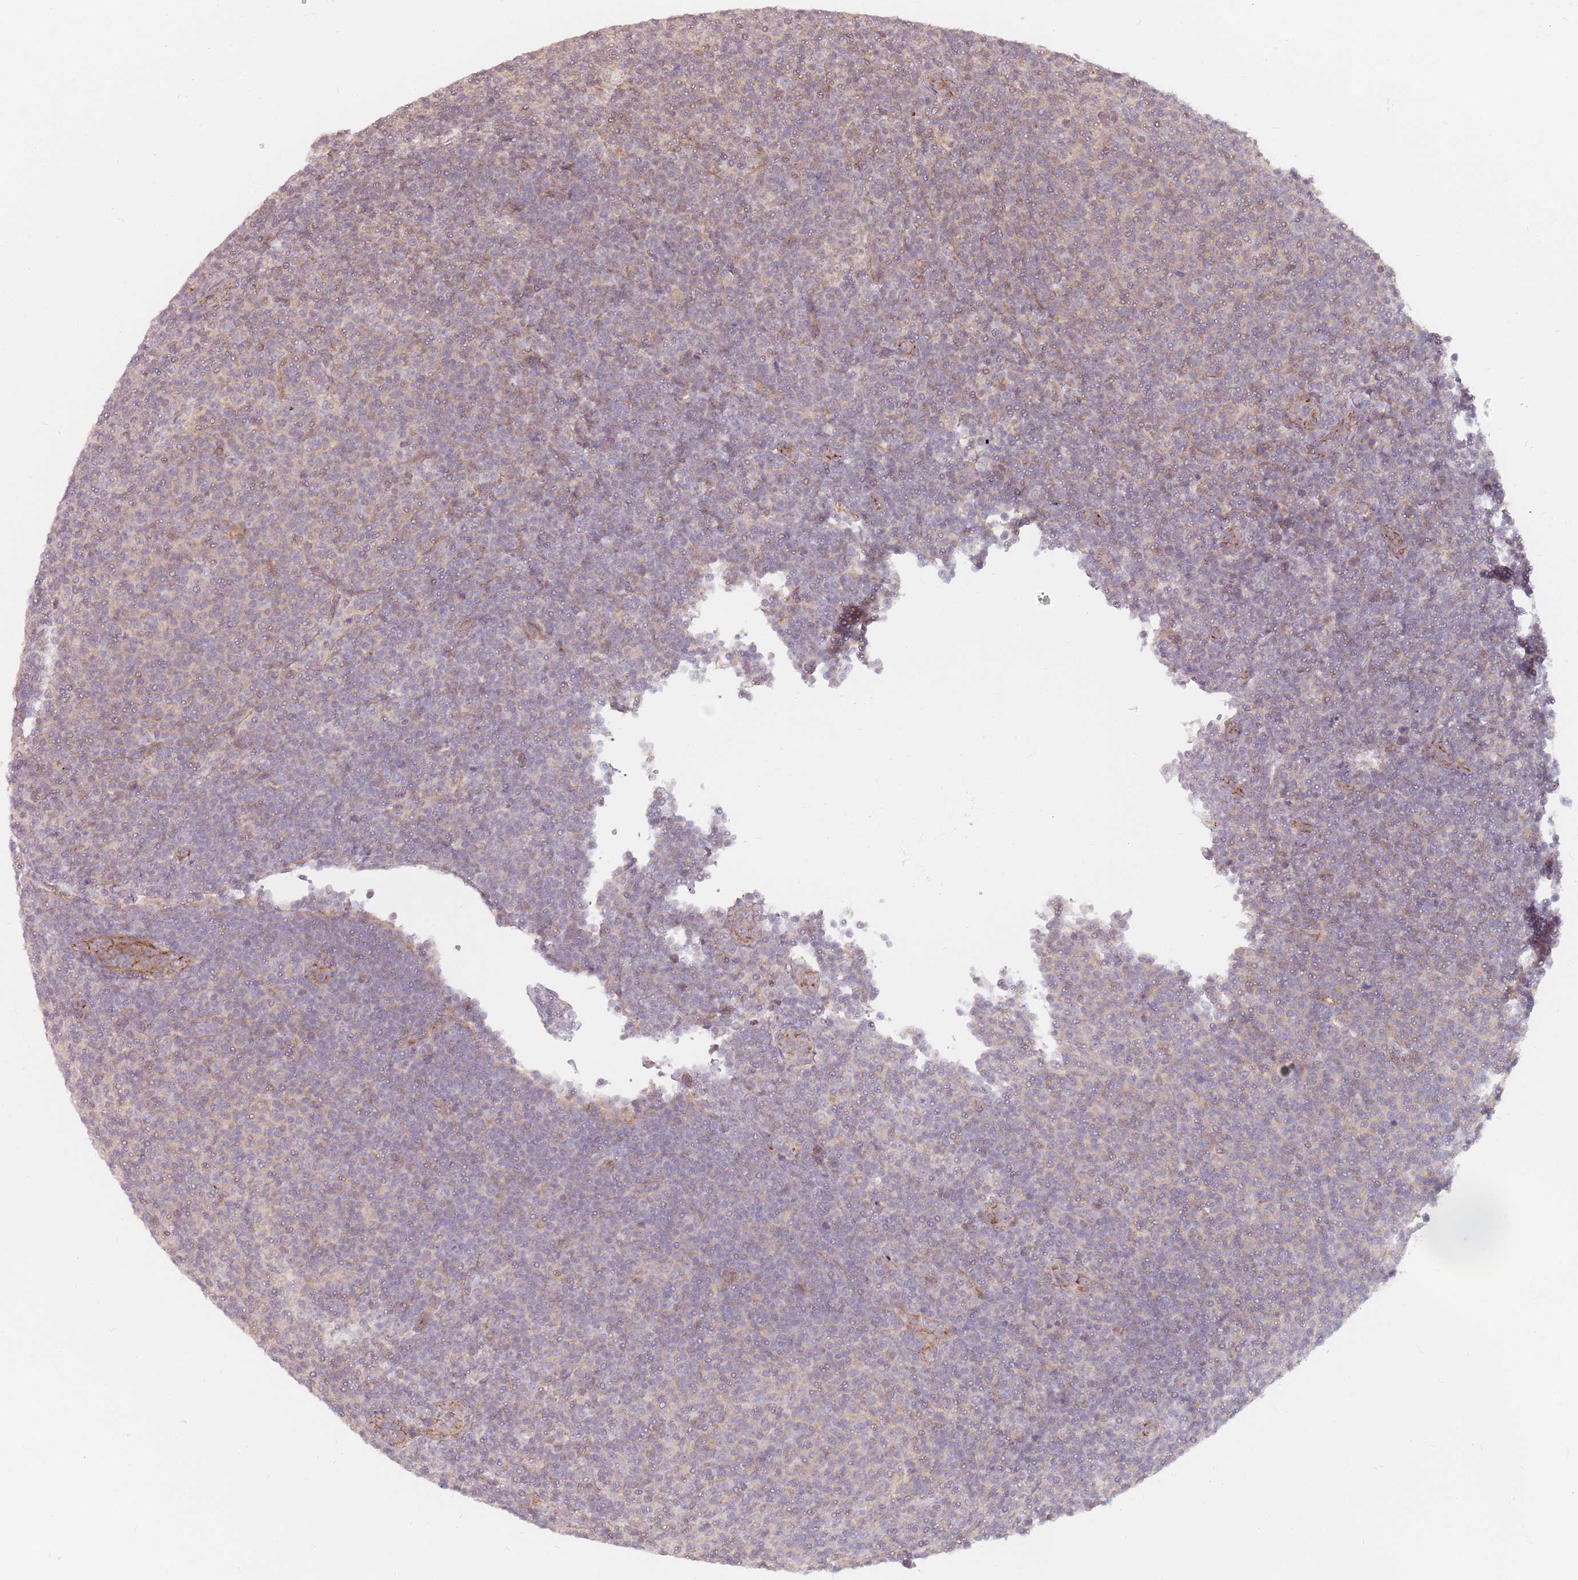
{"staining": {"intensity": "weak", "quantity": "<25%", "location": "cytoplasmic/membranous"}, "tissue": "lymphoma", "cell_type": "Tumor cells", "image_type": "cancer", "snomed": [{"axis": "morphology", "description": "Malignant lymphoma, non-Hodgkin's type, Low grade"}, {"axis": "topography", "description": "Lymph node"}], "caption": "Tumor cells show no significant protein expression in lymphoma.", "gene": "PPP1R14C", "patient": {"sex": "male", "age": 66}}